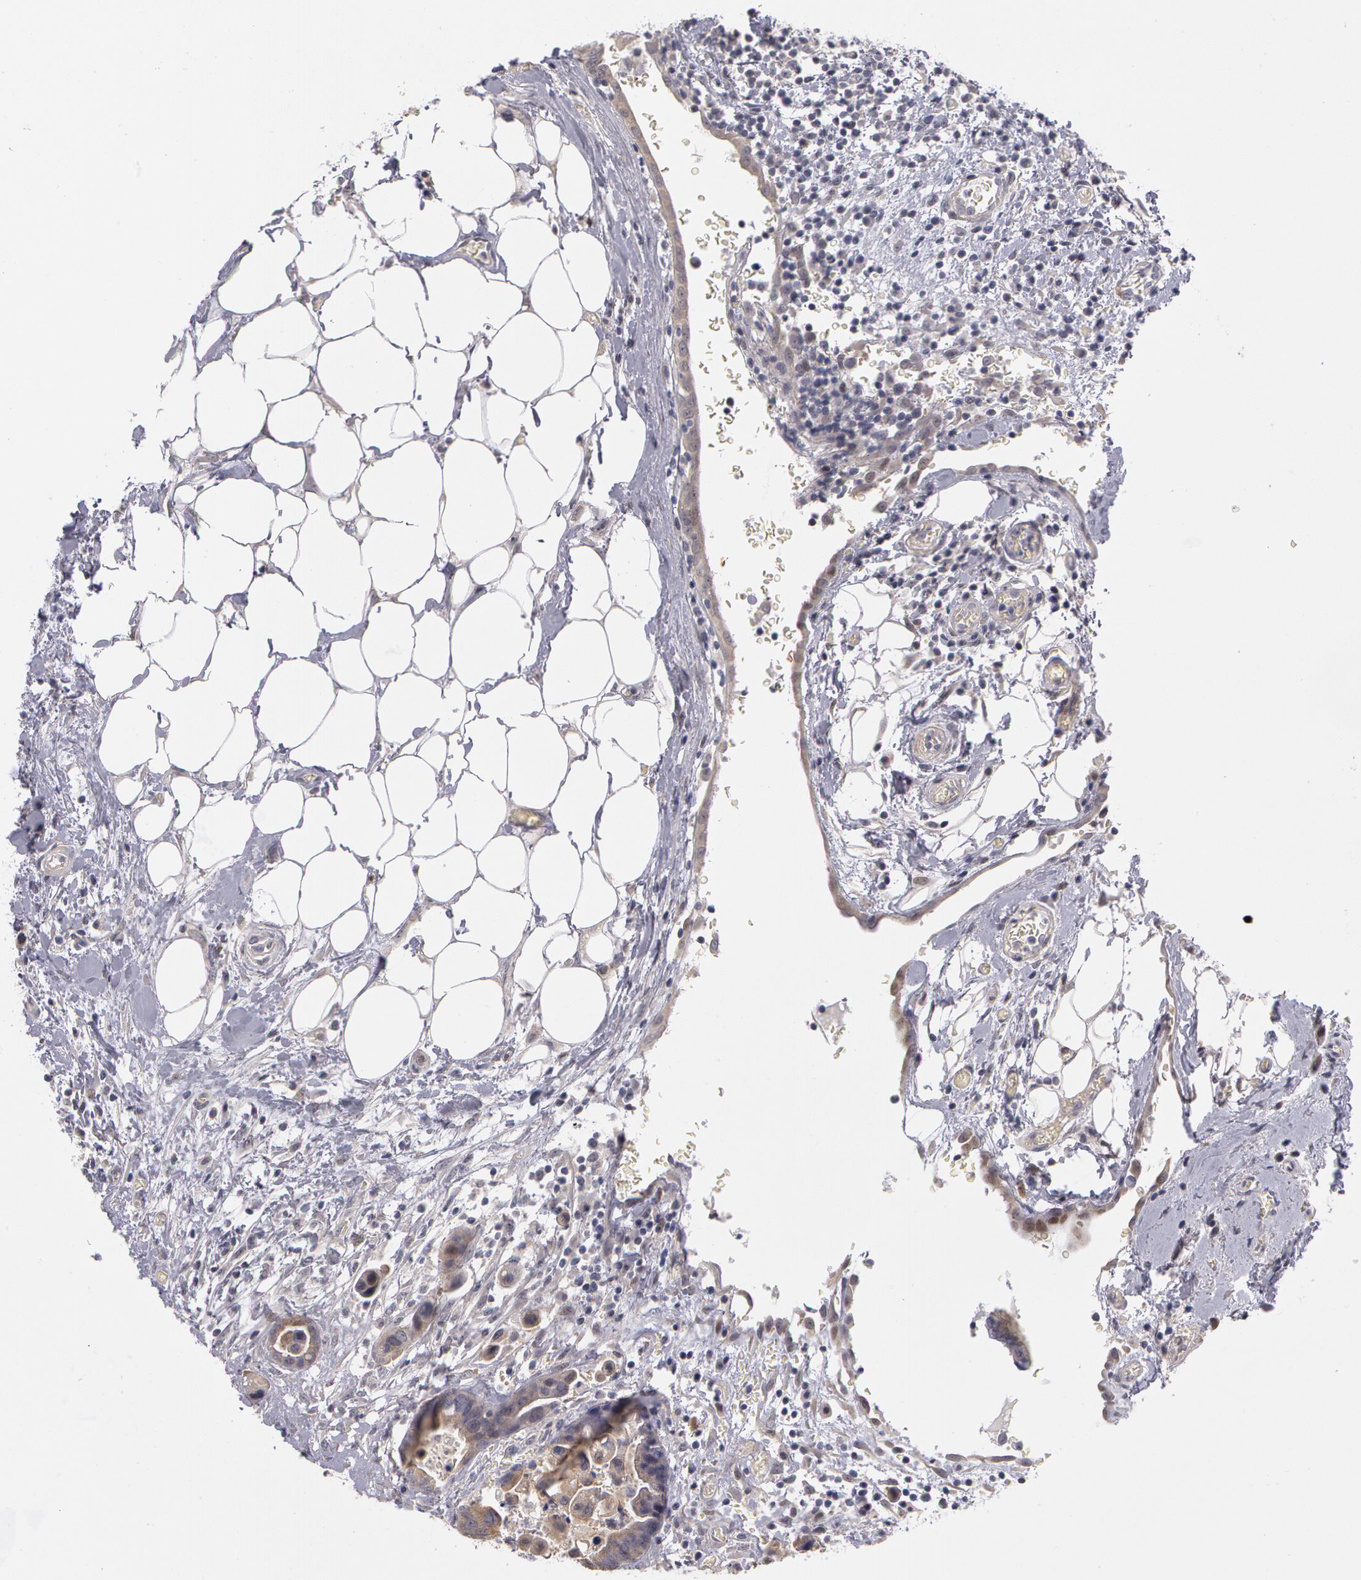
{"staining": {"intensity": "weak", "quantity": "<25%", "location": "nuclear"}, "tissue": "colorectal cancer", "cell_type": "Tumor cells", "image_type": "cancer", "snomed": [{"axis": "morphology", "description": "Adenocarcinoma, NOS"}, {"axis": "topography", "description": "Colon"}], "caption": "Micrograph shows no protein staining in tumor cells of colorectal cancer tissue.", "gene": "PRICKLE1", "patient": {"sex": "male", "age": 82}}